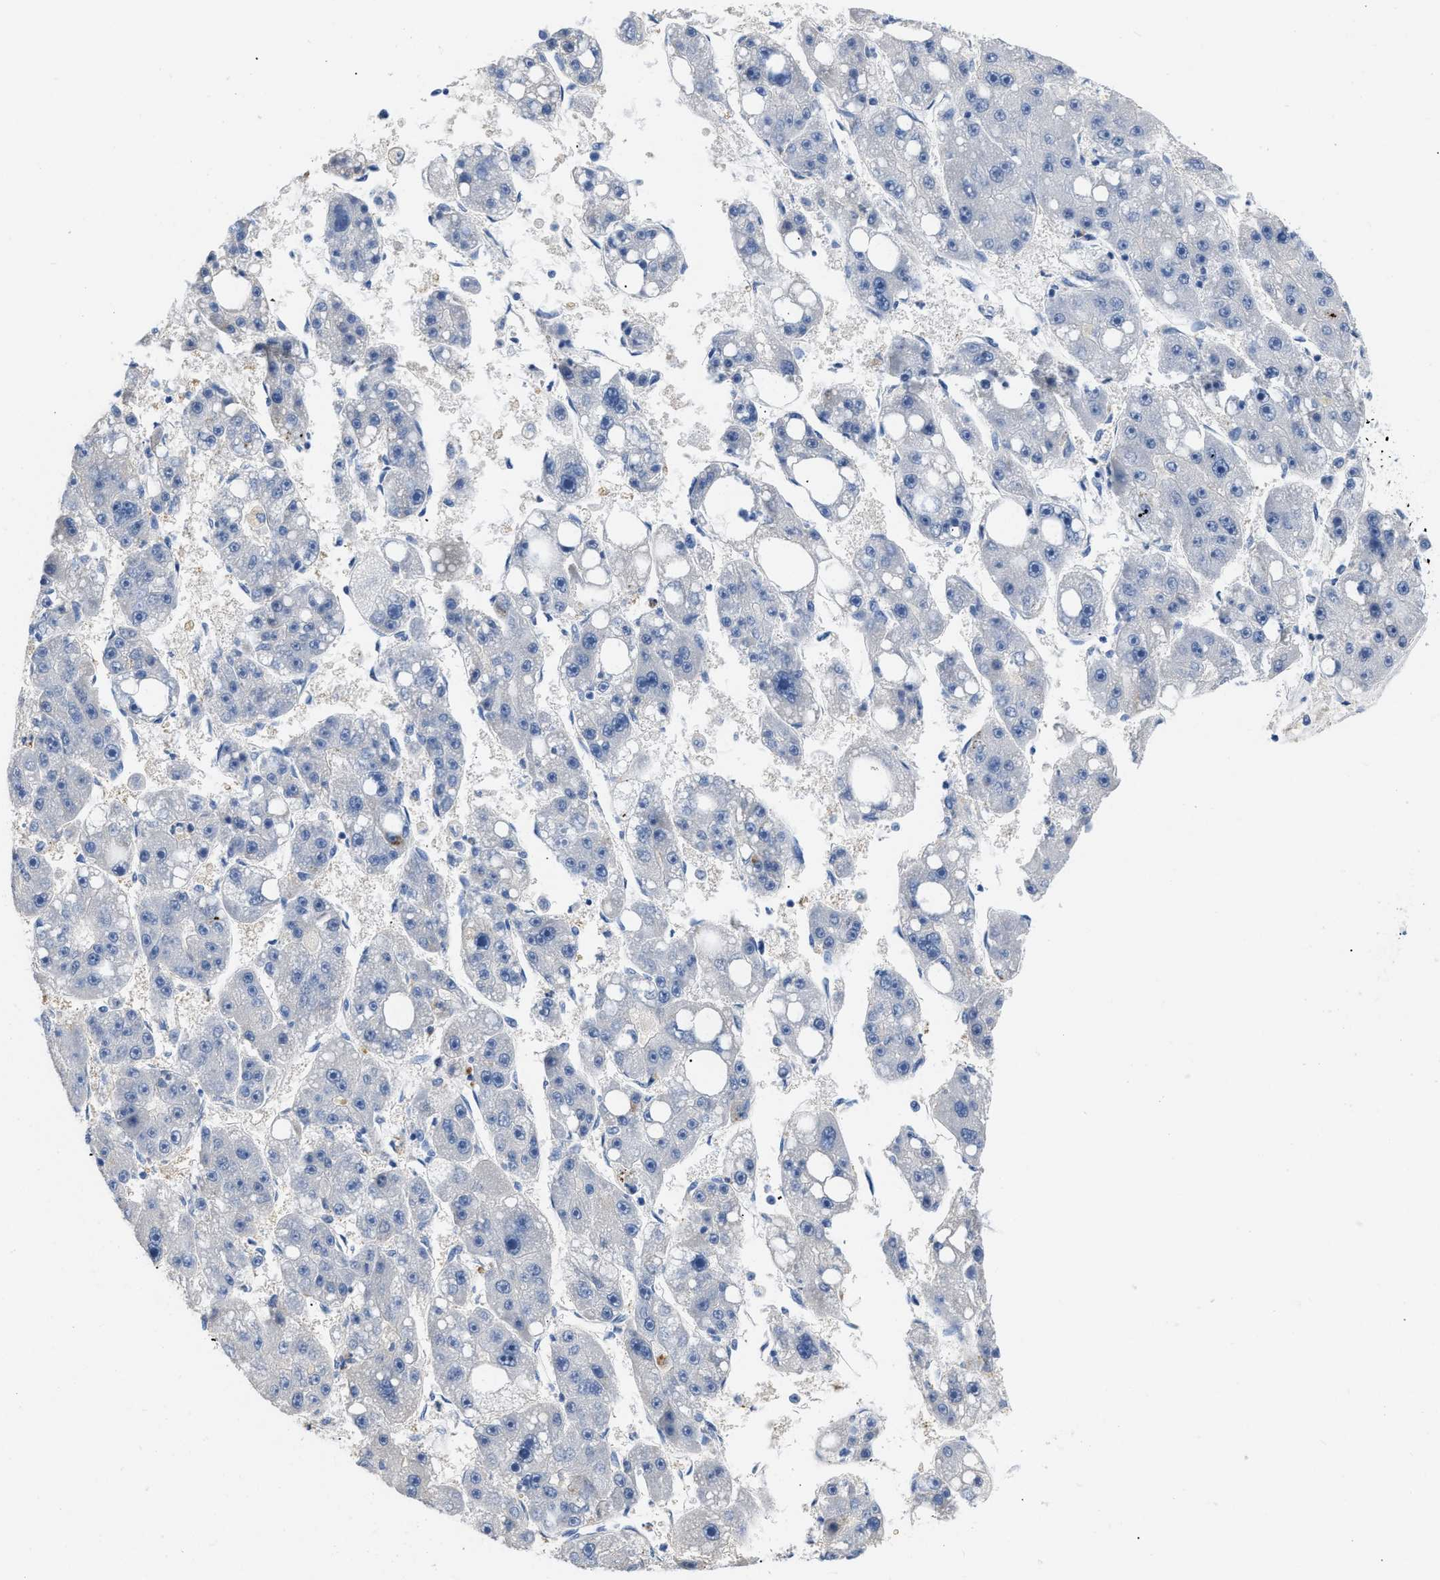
{"staining": {"intensity": "negative", "quantity": "none", "location": "none"}, "tissue": "liver cancer", "cell_type": "Tumor cells", "image_type": "cancer", "snomed": [{"axis": "morphology", "description": "Carcinoma, Hepatocellular, NOS"}, {"axis": "topography", "description": "Liver"}], "caption": "The histopathology image displays no staining of tumor cells in liver hepatocellular carcinoma. (Immunohistochemistry, brightfield microscopy, high magnification).", "gene": "BOLL", "patient": {"sex": "female", "age": 61}}